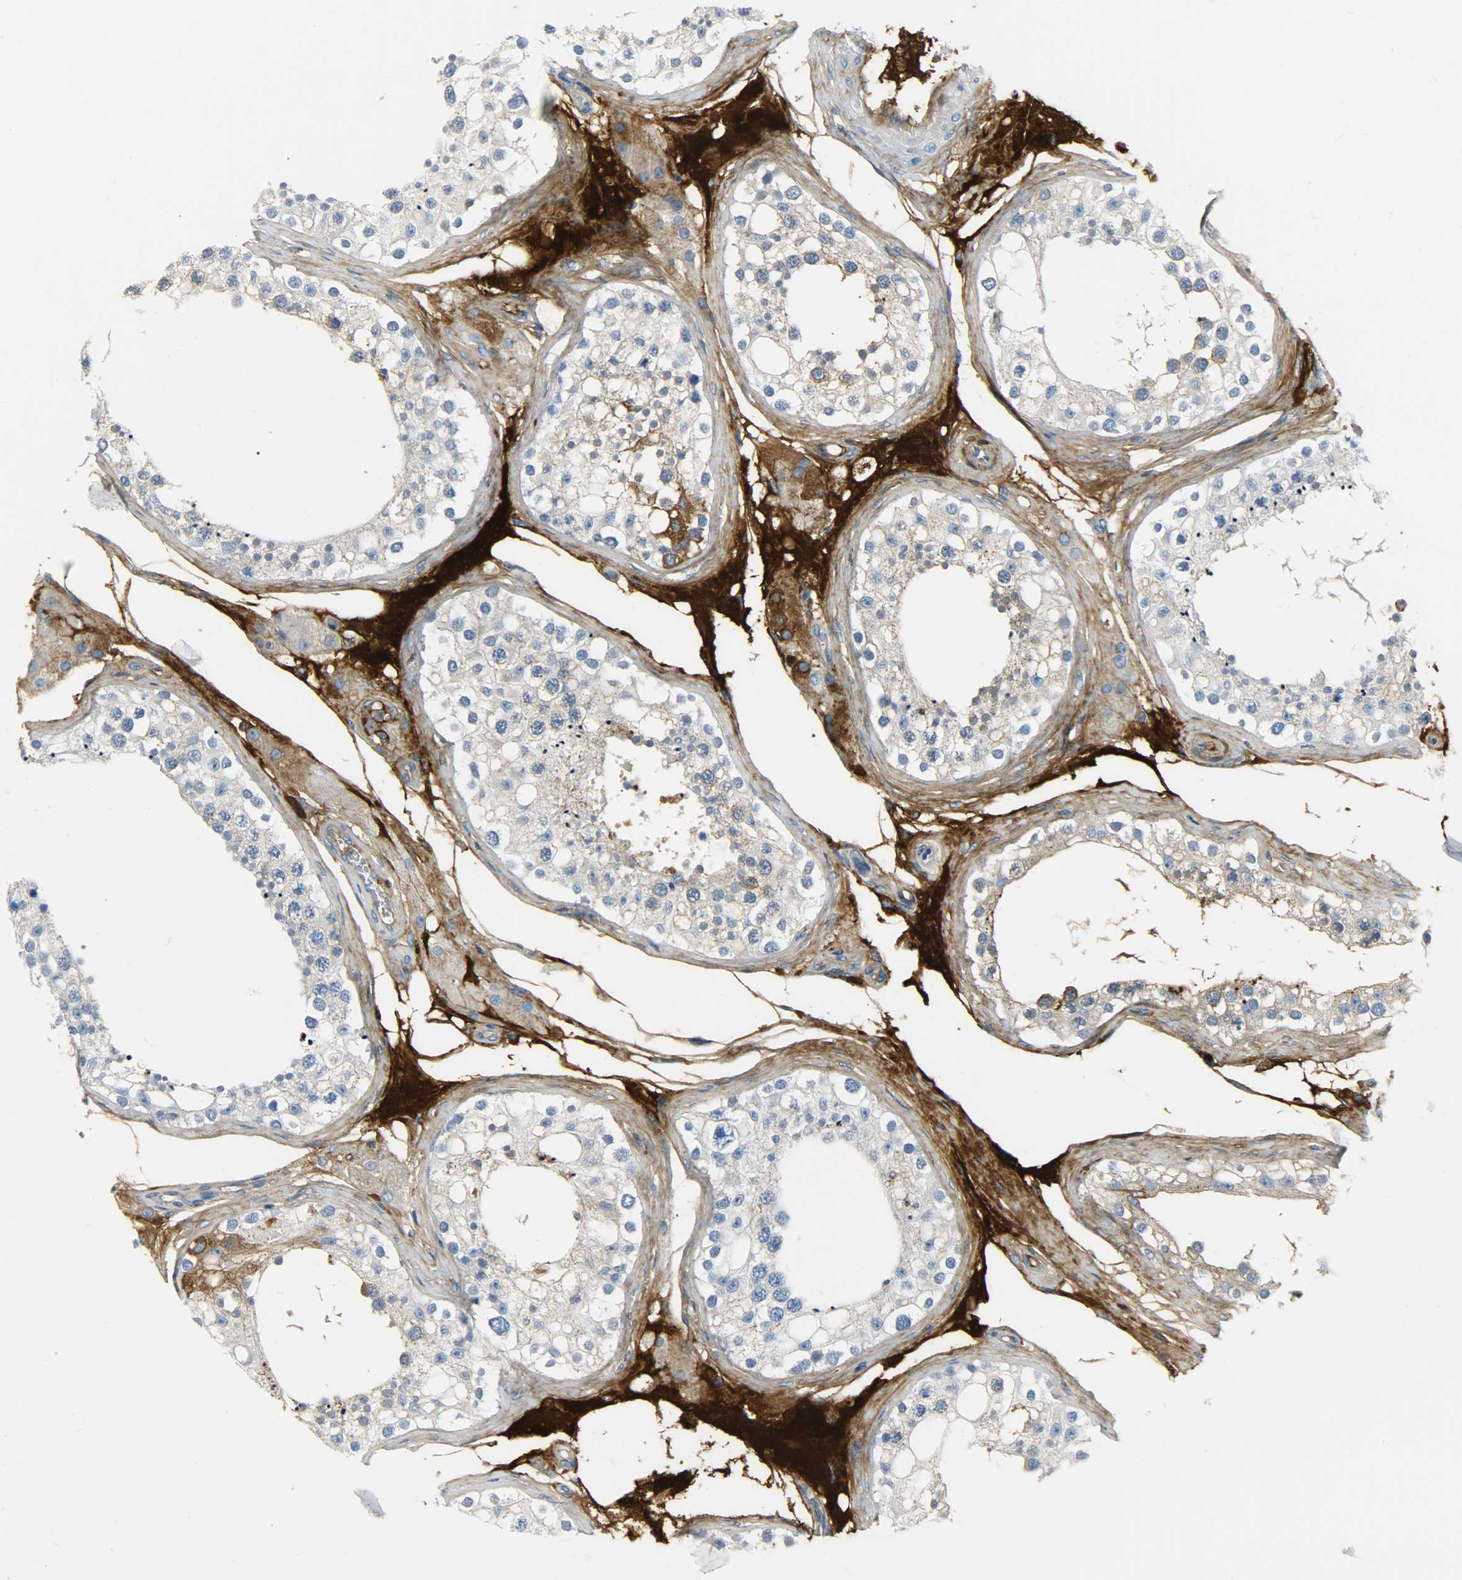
{"staining": {"intensity": "weak", "quantity": "<25%", "location": "cytoplasmic/membranous"}, "tissue": "testis", "cell_type": "Leydig cells", "image_type": "normal", "snomed": [{"axis": "morphology", "description": "Normal tissue, NOS"}, {"axis": "topography", "description": "Testis"}], "caption": "This is an immunohistochemistry image of unremarkable testis. There is no staining in leydig cells.", "gene": "CRP", "patient": {"sex": "male", "age": 68}}